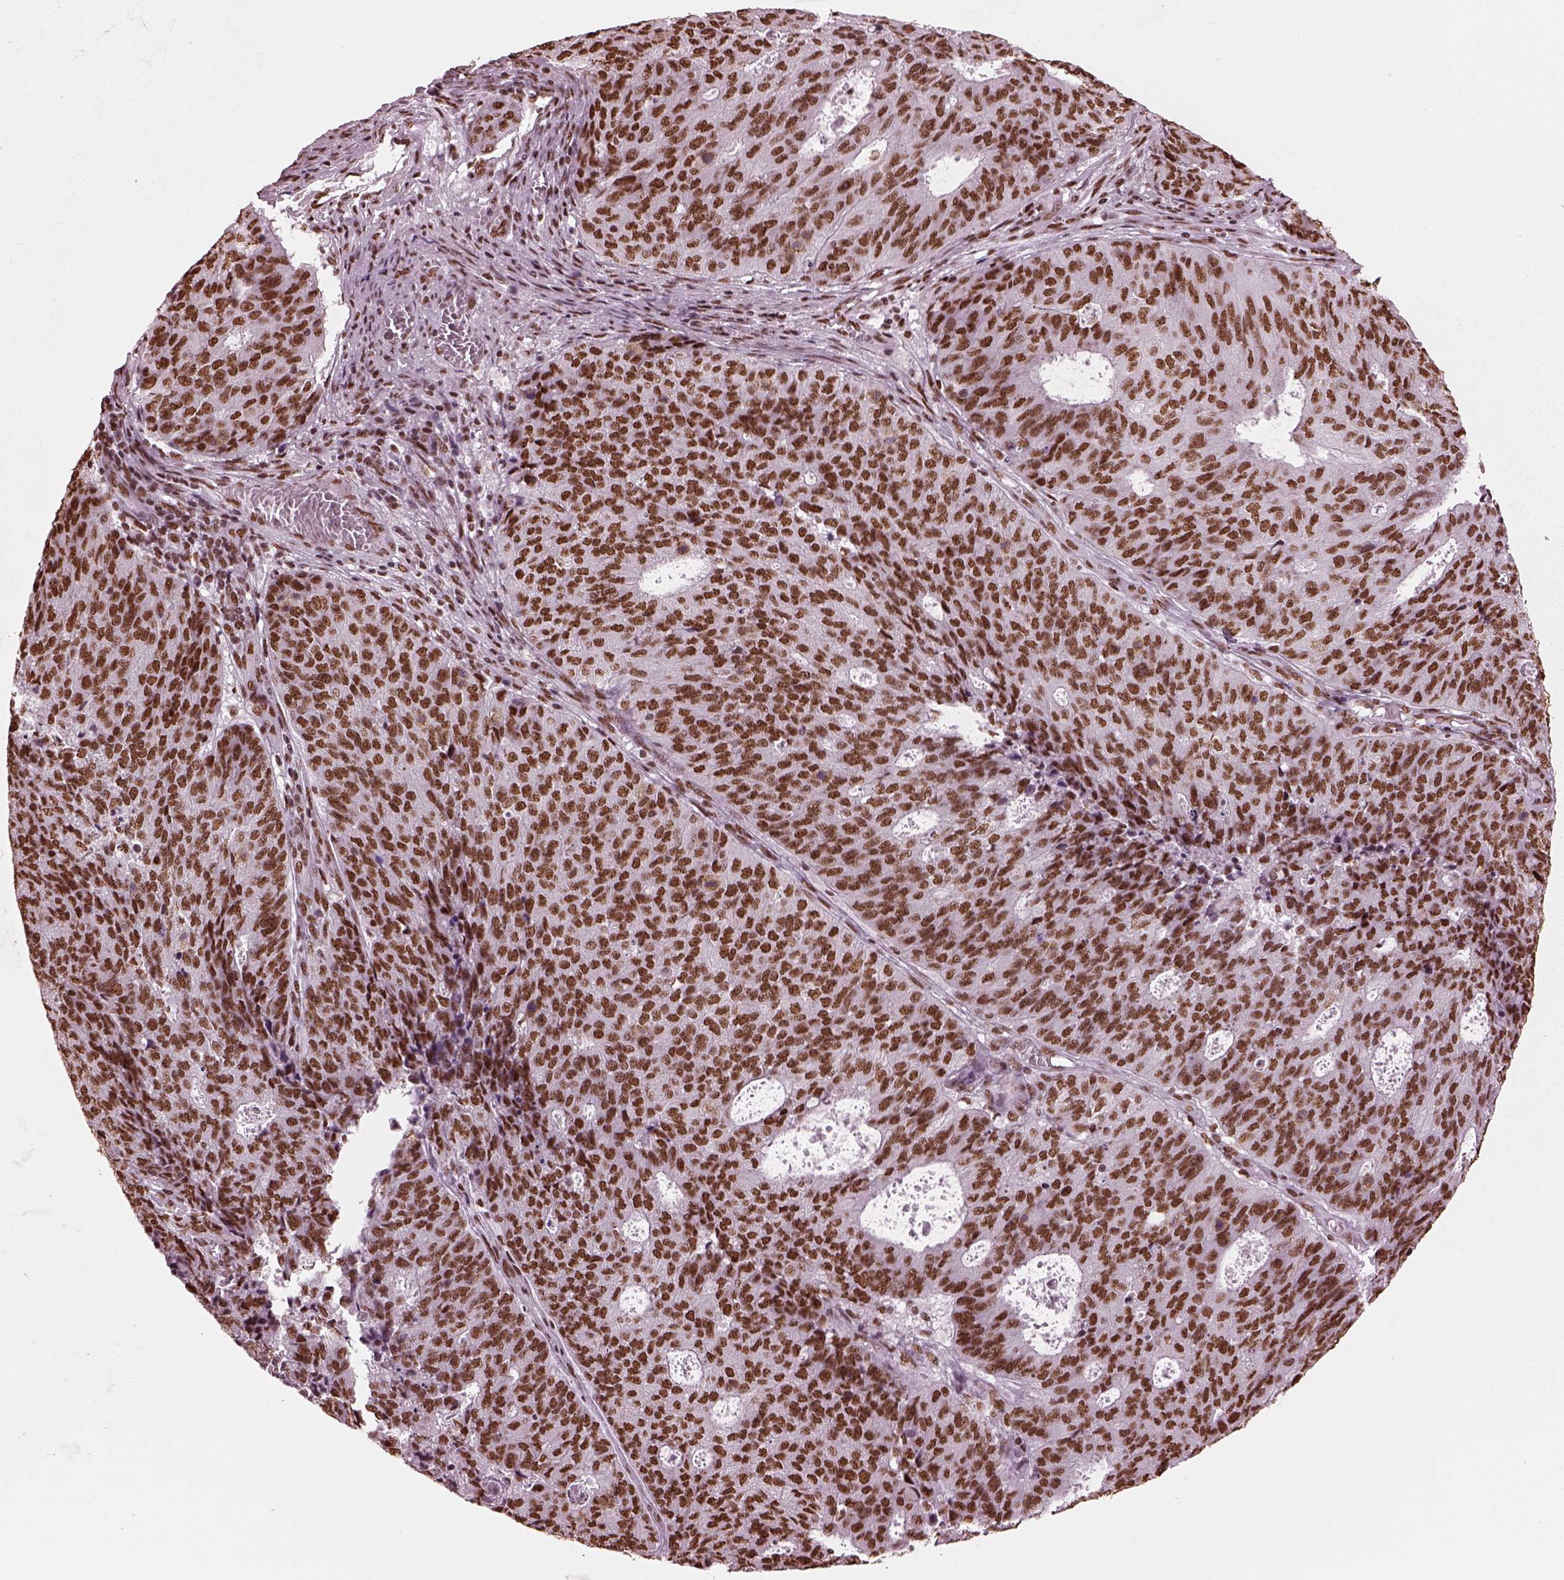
{"staining": {"intensity": "strong", "quantity": ">75%", "location": "nuclear"}, "tissue": "endometrial cancer", "cell_type": "Tumor cells", "image_type": "cancer", "snomed": [{"axis": "morphology", "description": "Adenocarcinoma, NOS"}, {"axis": "topography", "description": "Endometrium"}], "caption": "DAB (3,3'-diaminobenzidine) immunohistochemical staining of endometrial cancer displays strong nuclear protein staining in about >75% of tumor cells. (IHC, brightfield microscopy, high magnification).", "gene": "CBFA2T3", "patient": {"sex": "female", "age": 82}}